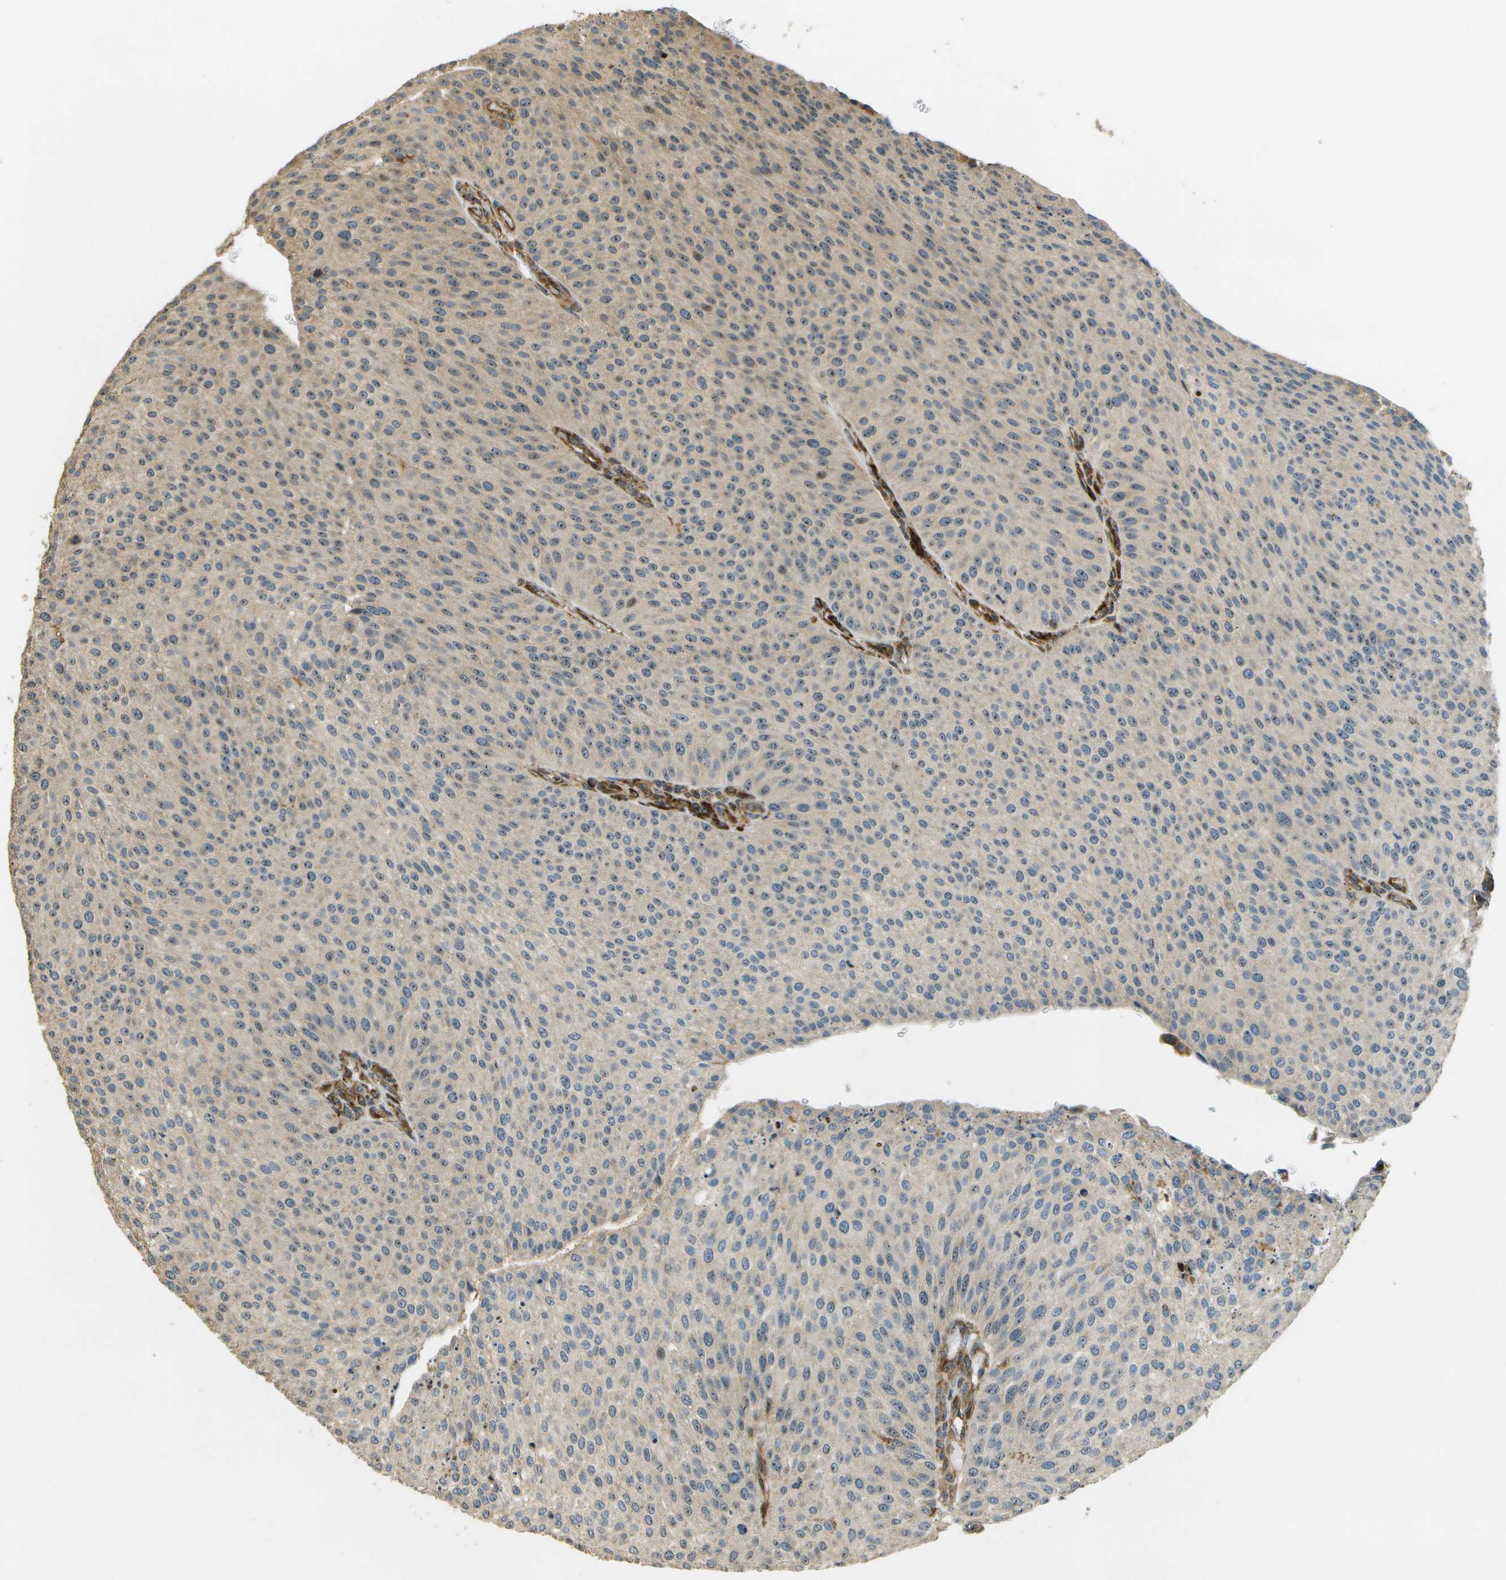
{"staining": {"intensity": "moderate", "quantity": ">75%", "location": "cytoplasmic/membranous,nuclear"}, "tissue": "urothelial cancer", "cell_type": "Tumor cells", "image_type": "cancer", "snomed": [{"axis": "morphology", "description": "Urothelial carcinoma, Low grade"}, {"axis": "topography", "description": "Smooth muscle"}, {"axis": "topography", "description": "Urinary bladder"}], "caption": "There is medium levels of moderate cytoplasmic/membranous and nuclear positivity in tumor cells of urothelial cancer, as demonstrated by immunohistochemical staining (brown color).", "gene": "LRP12", "patient": {"sex": "male", "age": 60}}